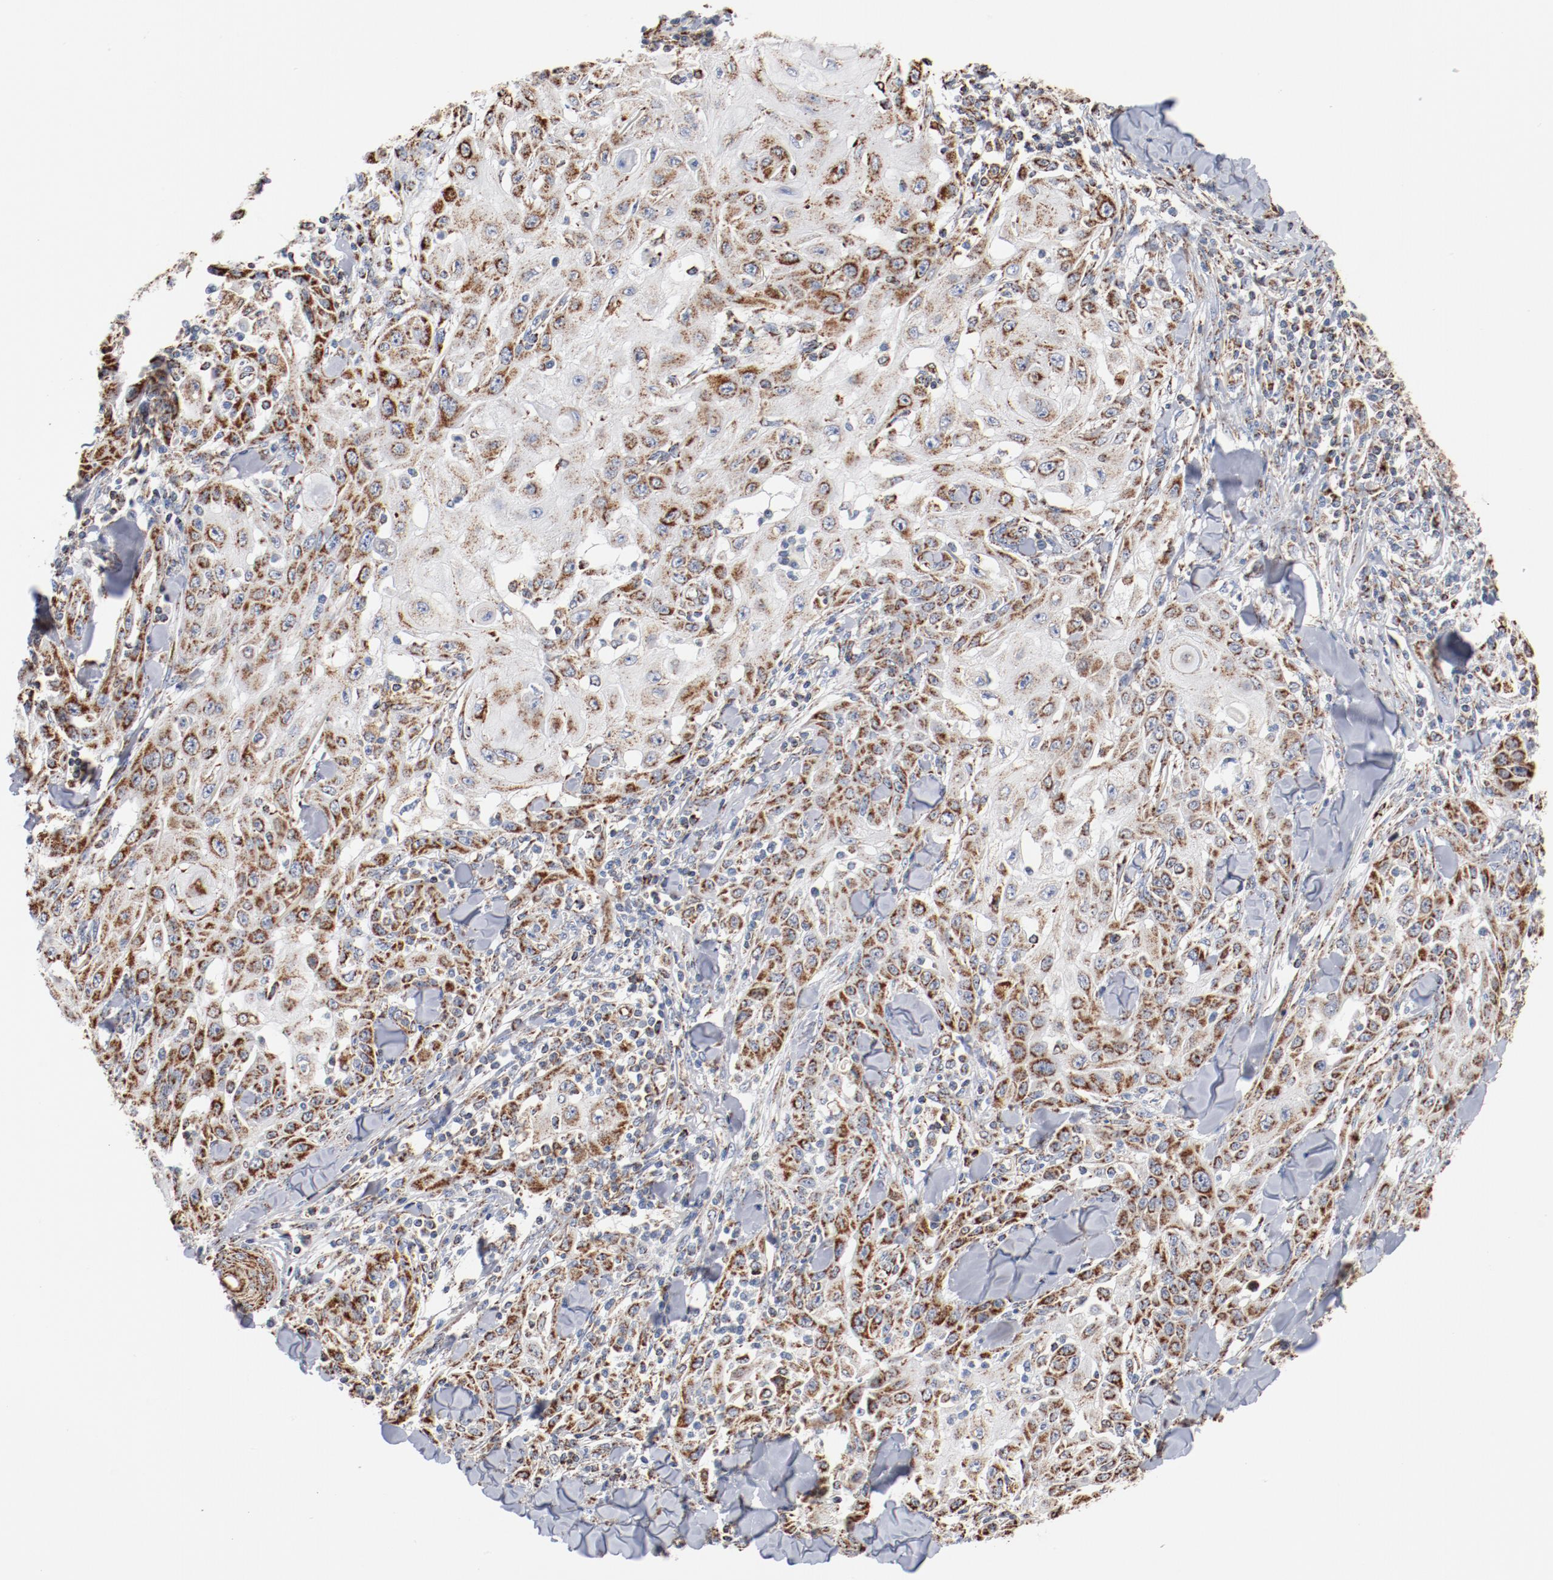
{"staining": {"intensity": "strong", "quantity": ">75%", "location": "cytoplasmic/membranous"}, "tissue": "skin cancer", "cell_type": "Tumor cells", "image_type": "cancer", "snomed": [{"axis": "morphology", "description": "Squamous cell carcinoma, NOS"}, {"axis": "topography", "description": "Skin"}], "caption": "Protein expression analysis of skin cancer (squamous cell carcinoma) exhibits strong cytoplasmic/membranous positivity in approximately >75% of tumor cells.", "gene": "NDUFS4", "patient": {"sex": "male", "age": 24}}